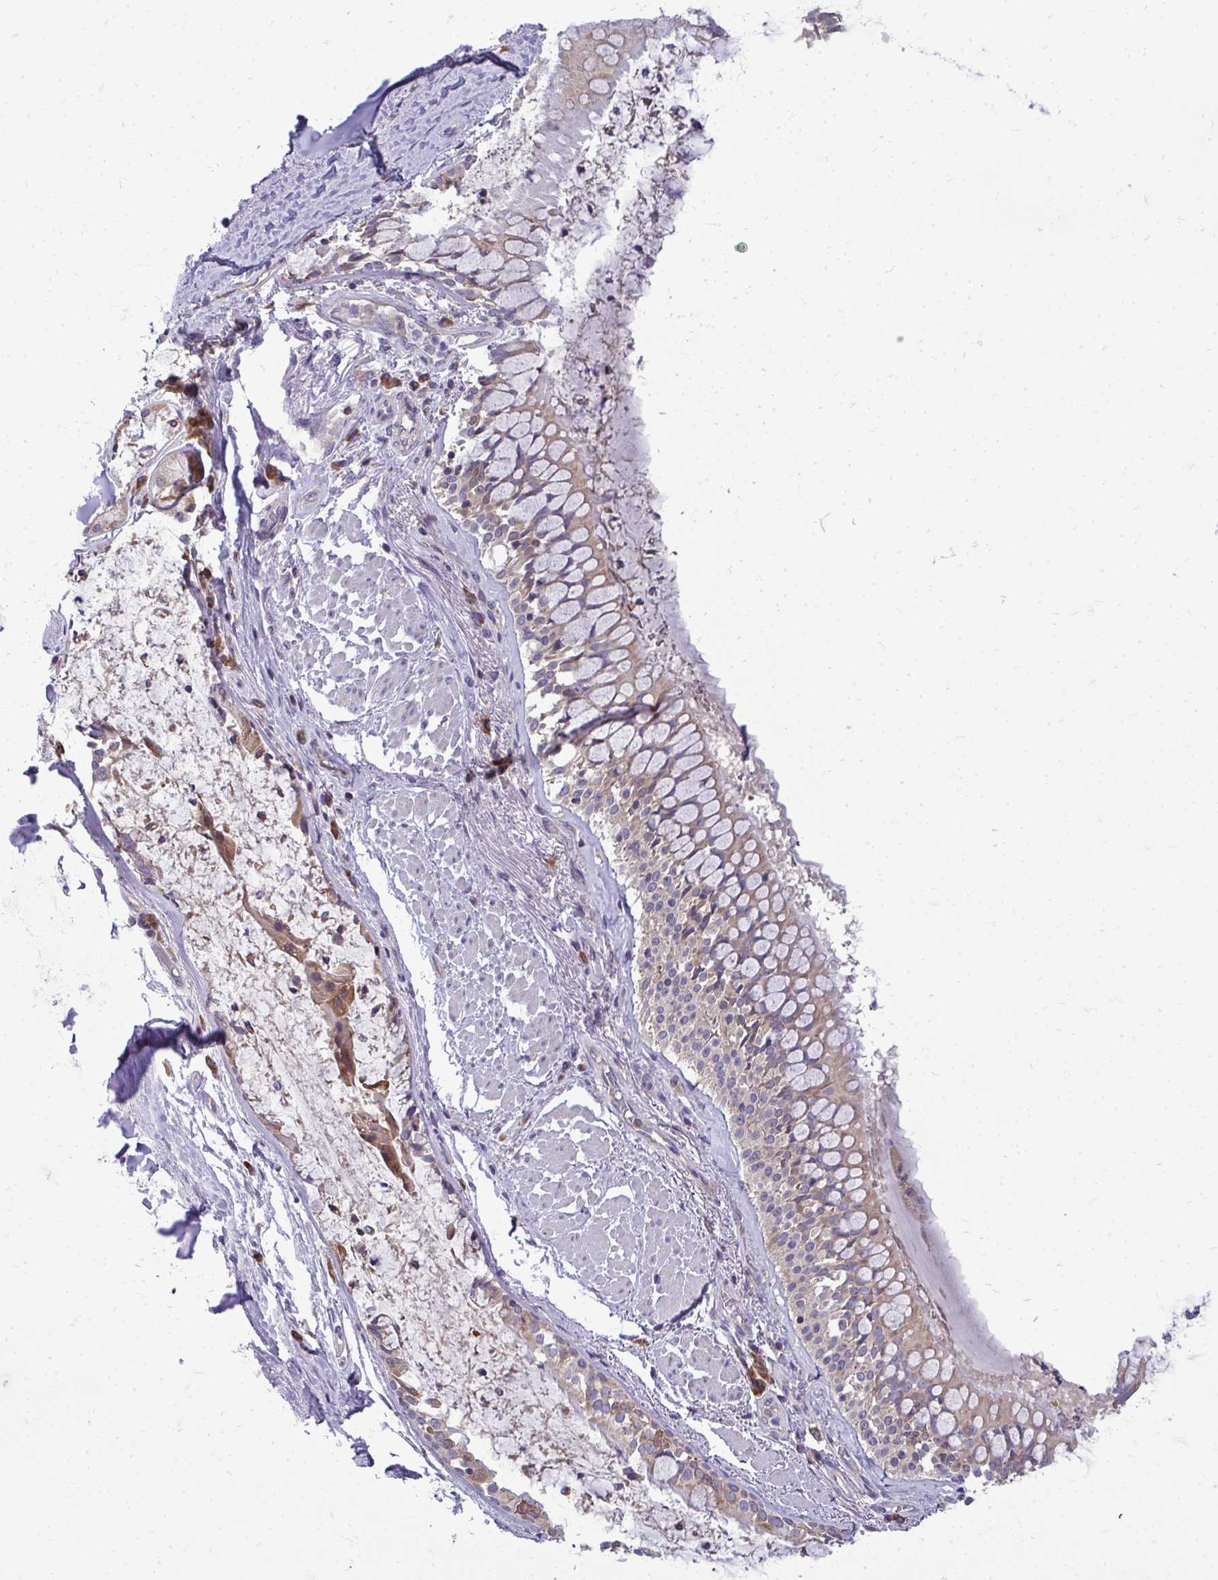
{"staining": {"intensity": "negative", "quantity": "none", "location": "none"}, "tissue": "soft tissue", "cell_type": "Chondrocytes", "image_type": "normal", "snomed": [{"axis": "morphology", "description": "Normal tissue, NOS"}, {"axis": "topography", "description": "Cartilage tissue"}, {"axis": "topography", "description": "Bronchus"}], "caption": "High power microscopy photomicrograph of an IHC photomicrograph of normal soft tissue, revealing no significant expression in chondrocytes. (DAB (3,3'-diaminobenzidine) immunohistochemistry visualized using brightfield microscopy, high magnification).", "gene": "RPLP2", "patient": {"sex": "male", "age": 64}}